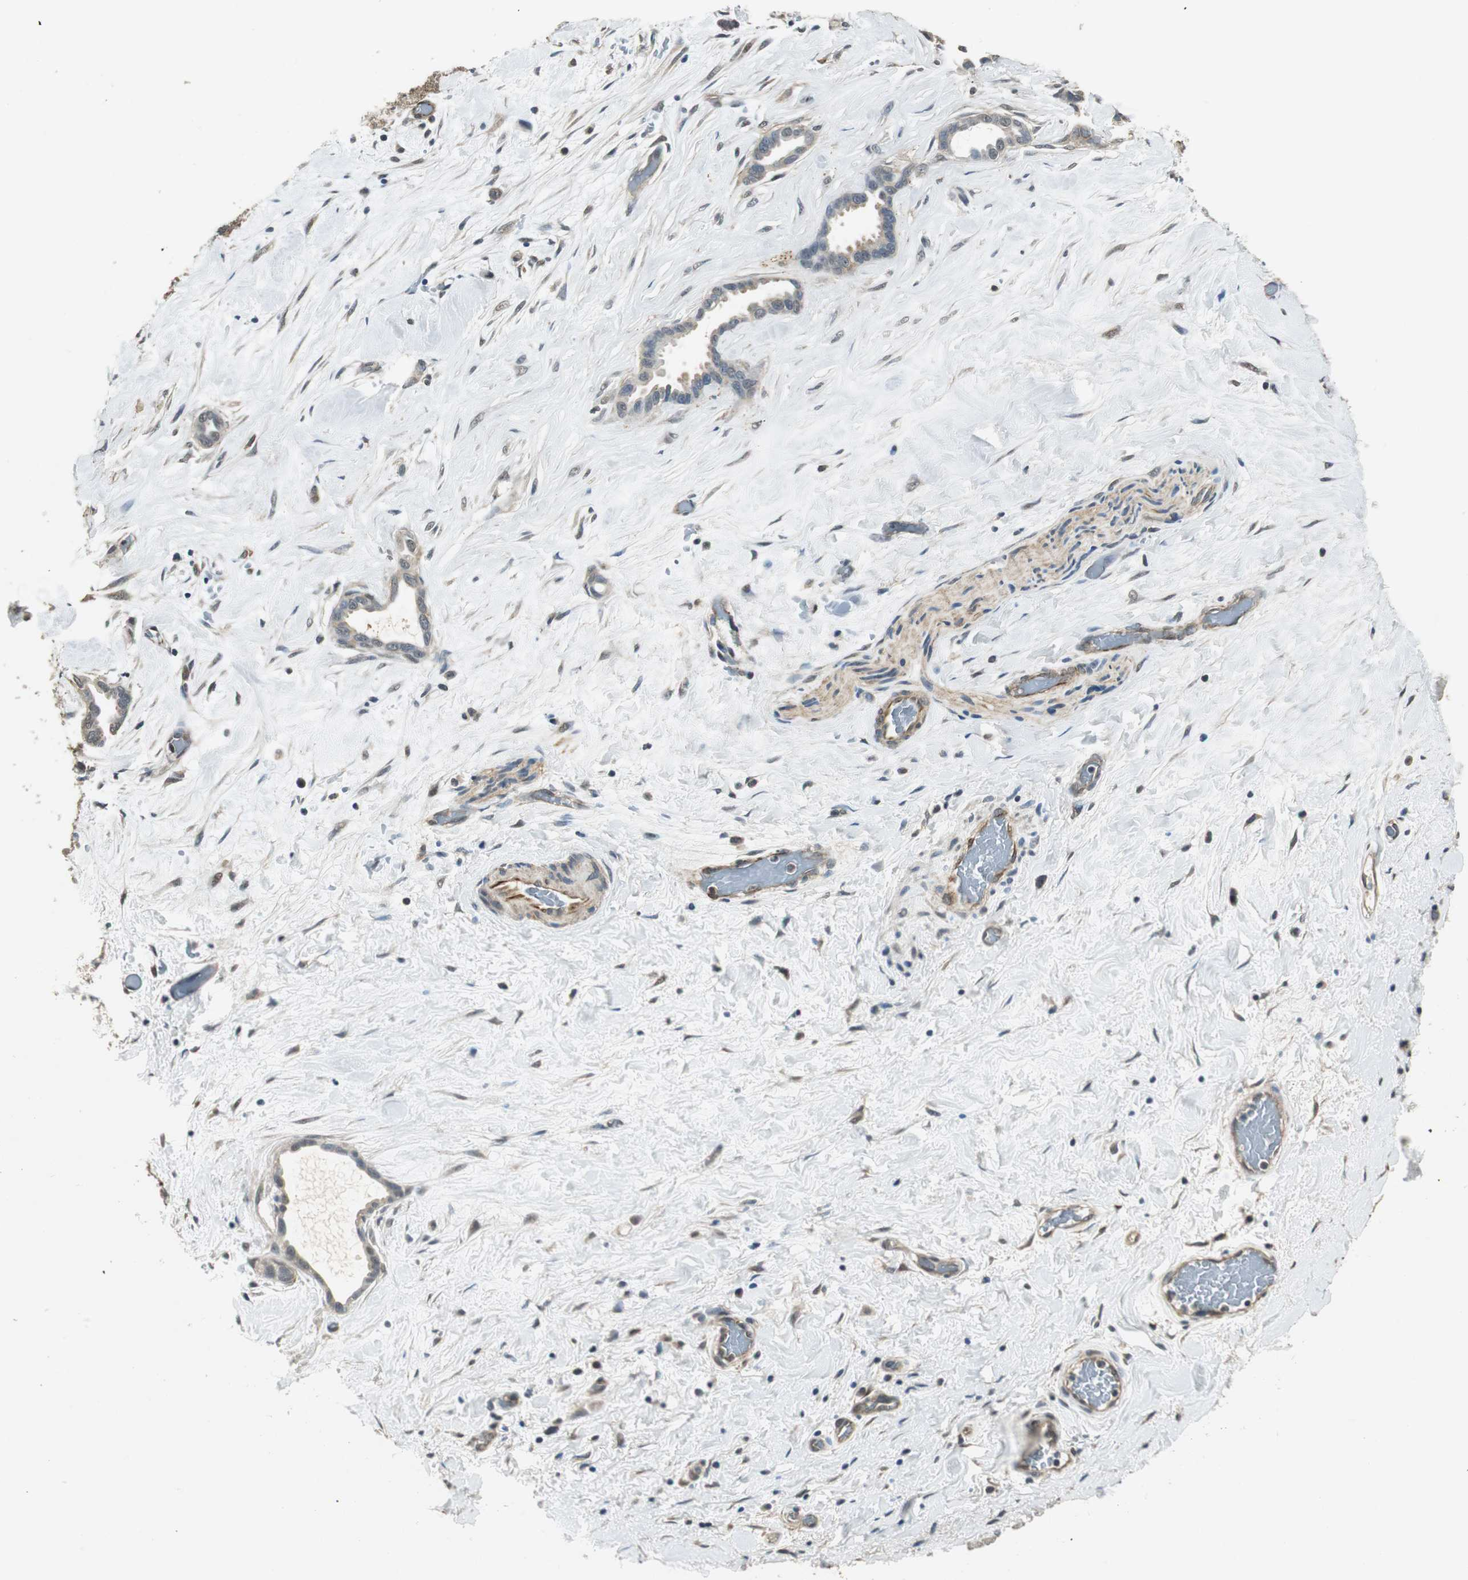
{"staining": {"intensity": "moderate", "quantity": "25%-75%", "location": "cytoplasmic/membranous"}, "tissue": "liver cancer", "cell_type": "Tumor cells", "image_type": "cancer", "snomed": [{"axis": "morphology", "description": "Cholangiocarcinoma"}, {"axis": "topography", "description": "Liver"}], "caption": "Tumor cells exhibit medium levels of moderate cytoplasmic/membranous positivity in approximately 25%-75% of cells in human liver cancer. Using DAB (brown) and hematoxylin (blue) stains, captured at high magnification using brightfield microscopy.", "gene": "PSMB4", "patient": {"sex": "female", "age": 65}}